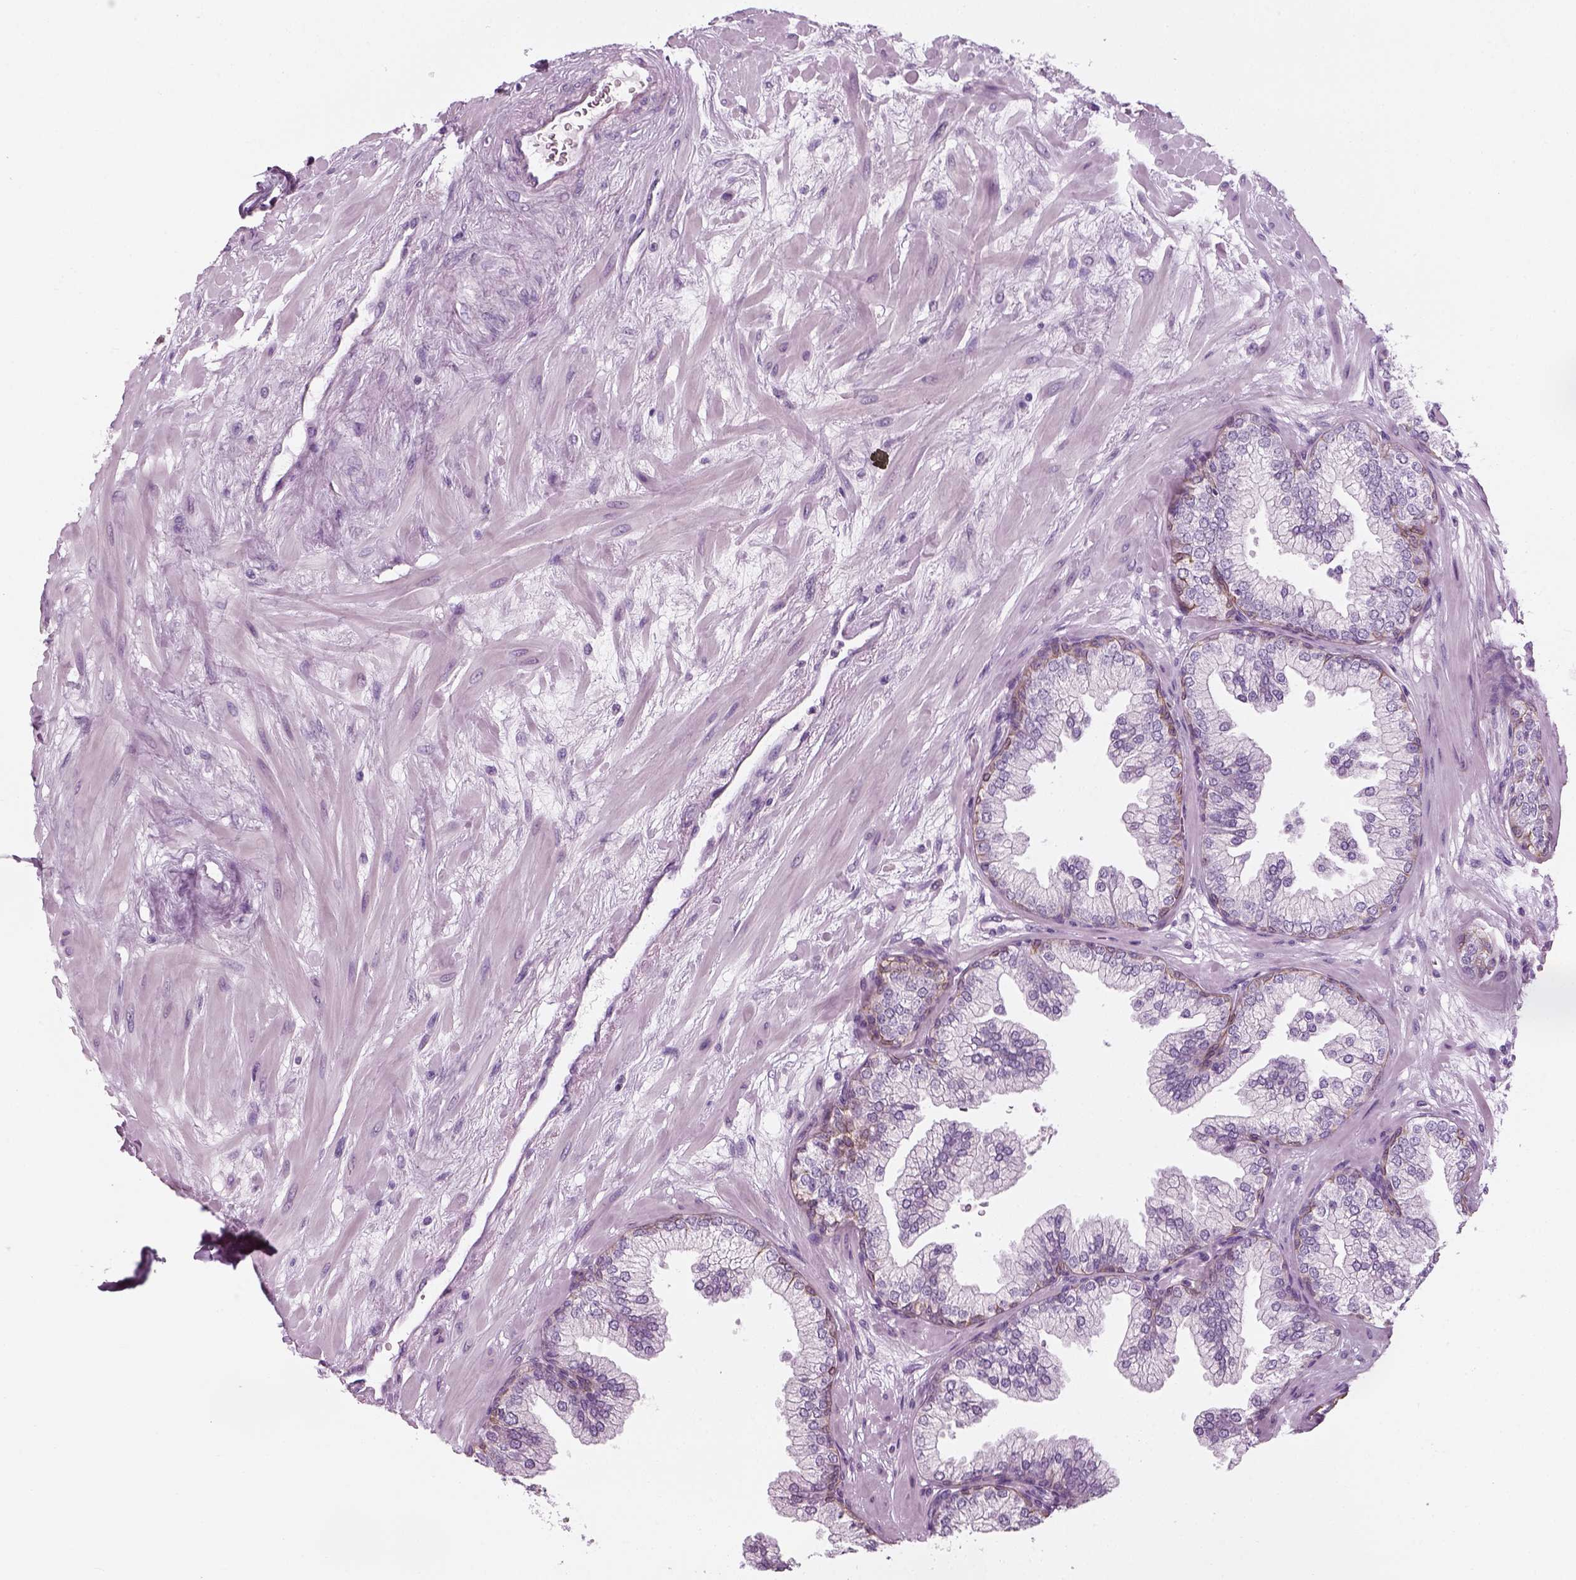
{"staining": {"intensity": "moderate", "quantity": "<25%", "location": "cytoplasmic/membranous"}, "tissue": "prostate", "cell_type": "Glandular cells", "image_type": "normal", "snomed": [{"axis": "morphology", "description": "Normal tissue, NOS"}, {"axis": "topography", "description": "Prostate"}, {"axis": "topography", "description": "Peripheral nerve tissue"}], "caption": "Glandular cells demonstrate low levels of moderate cytoplasmic/membranous staining in about <25% of cells in unremarkable prostate. (DAB IHC, brown staining for protein, blue staining for nuclei).", "gene": "KRT75", "patient": {"sex": "male", "age": 61}}